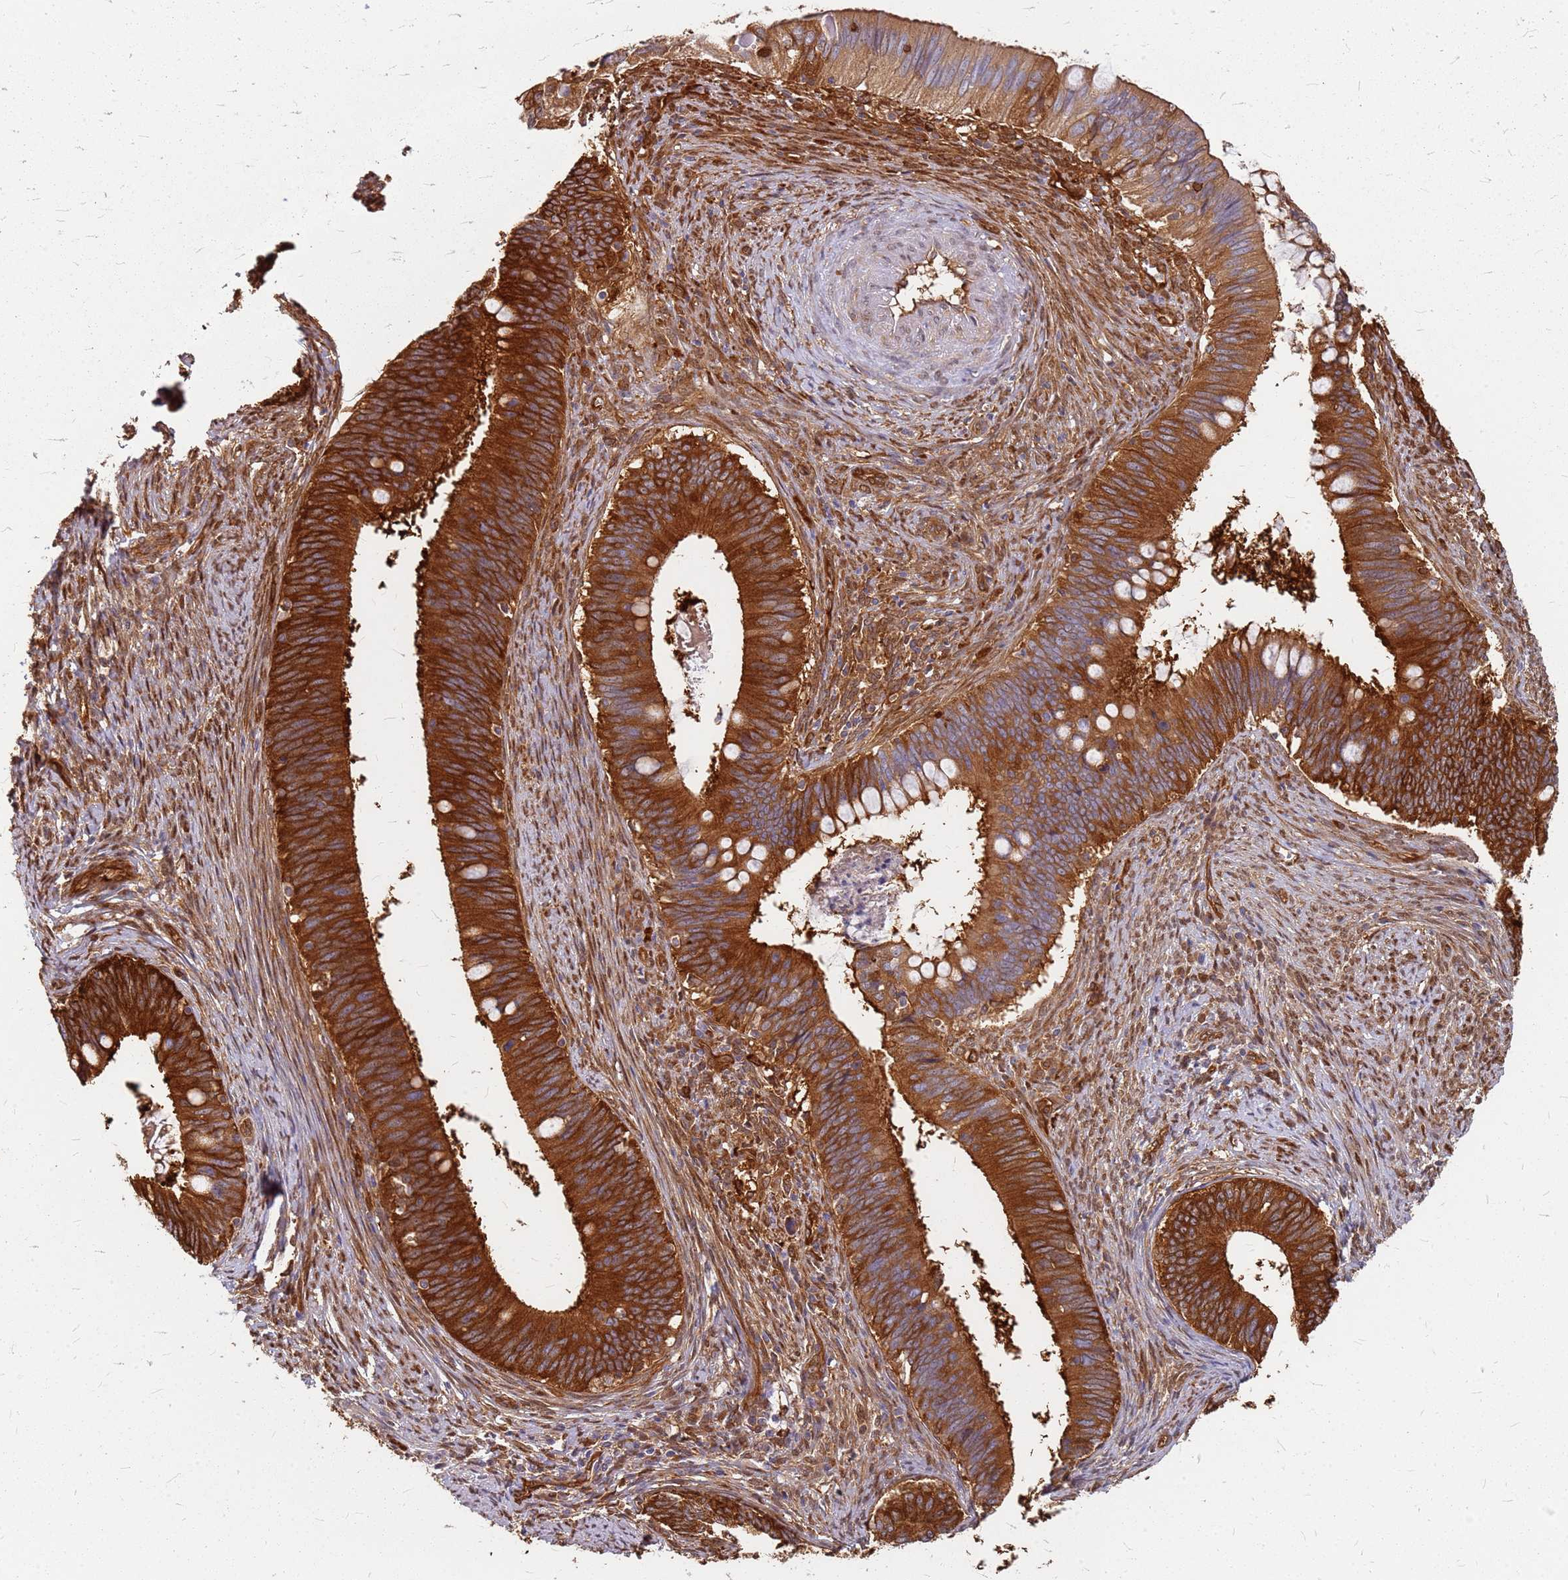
{"staining": {"intensity": "strong", "quantity": ">75%", "location": "cytoplasmic/membranous"}, "tissue": "cervical cancer", "cell_type": "Tumor cells", "image_type": "cancer", "snomed": [{"axis": "morphology", "description": "Adenocarcinoma, NOS"}, {"axis": "topography", "description": "Cervix"}], "caption": "Cervical cancer (adenocarcinoma) was stained to show a protein in brown. There is high levels of strong cytoplasmic/membranous staining in about >75% of tumor cells. The staining was performed using DAB, with brown indicating positive protein expression. Nuclei are stained blue with hematoxylin.", "gene": "HDX", "patient": {"sex": "female", "age": 42}}